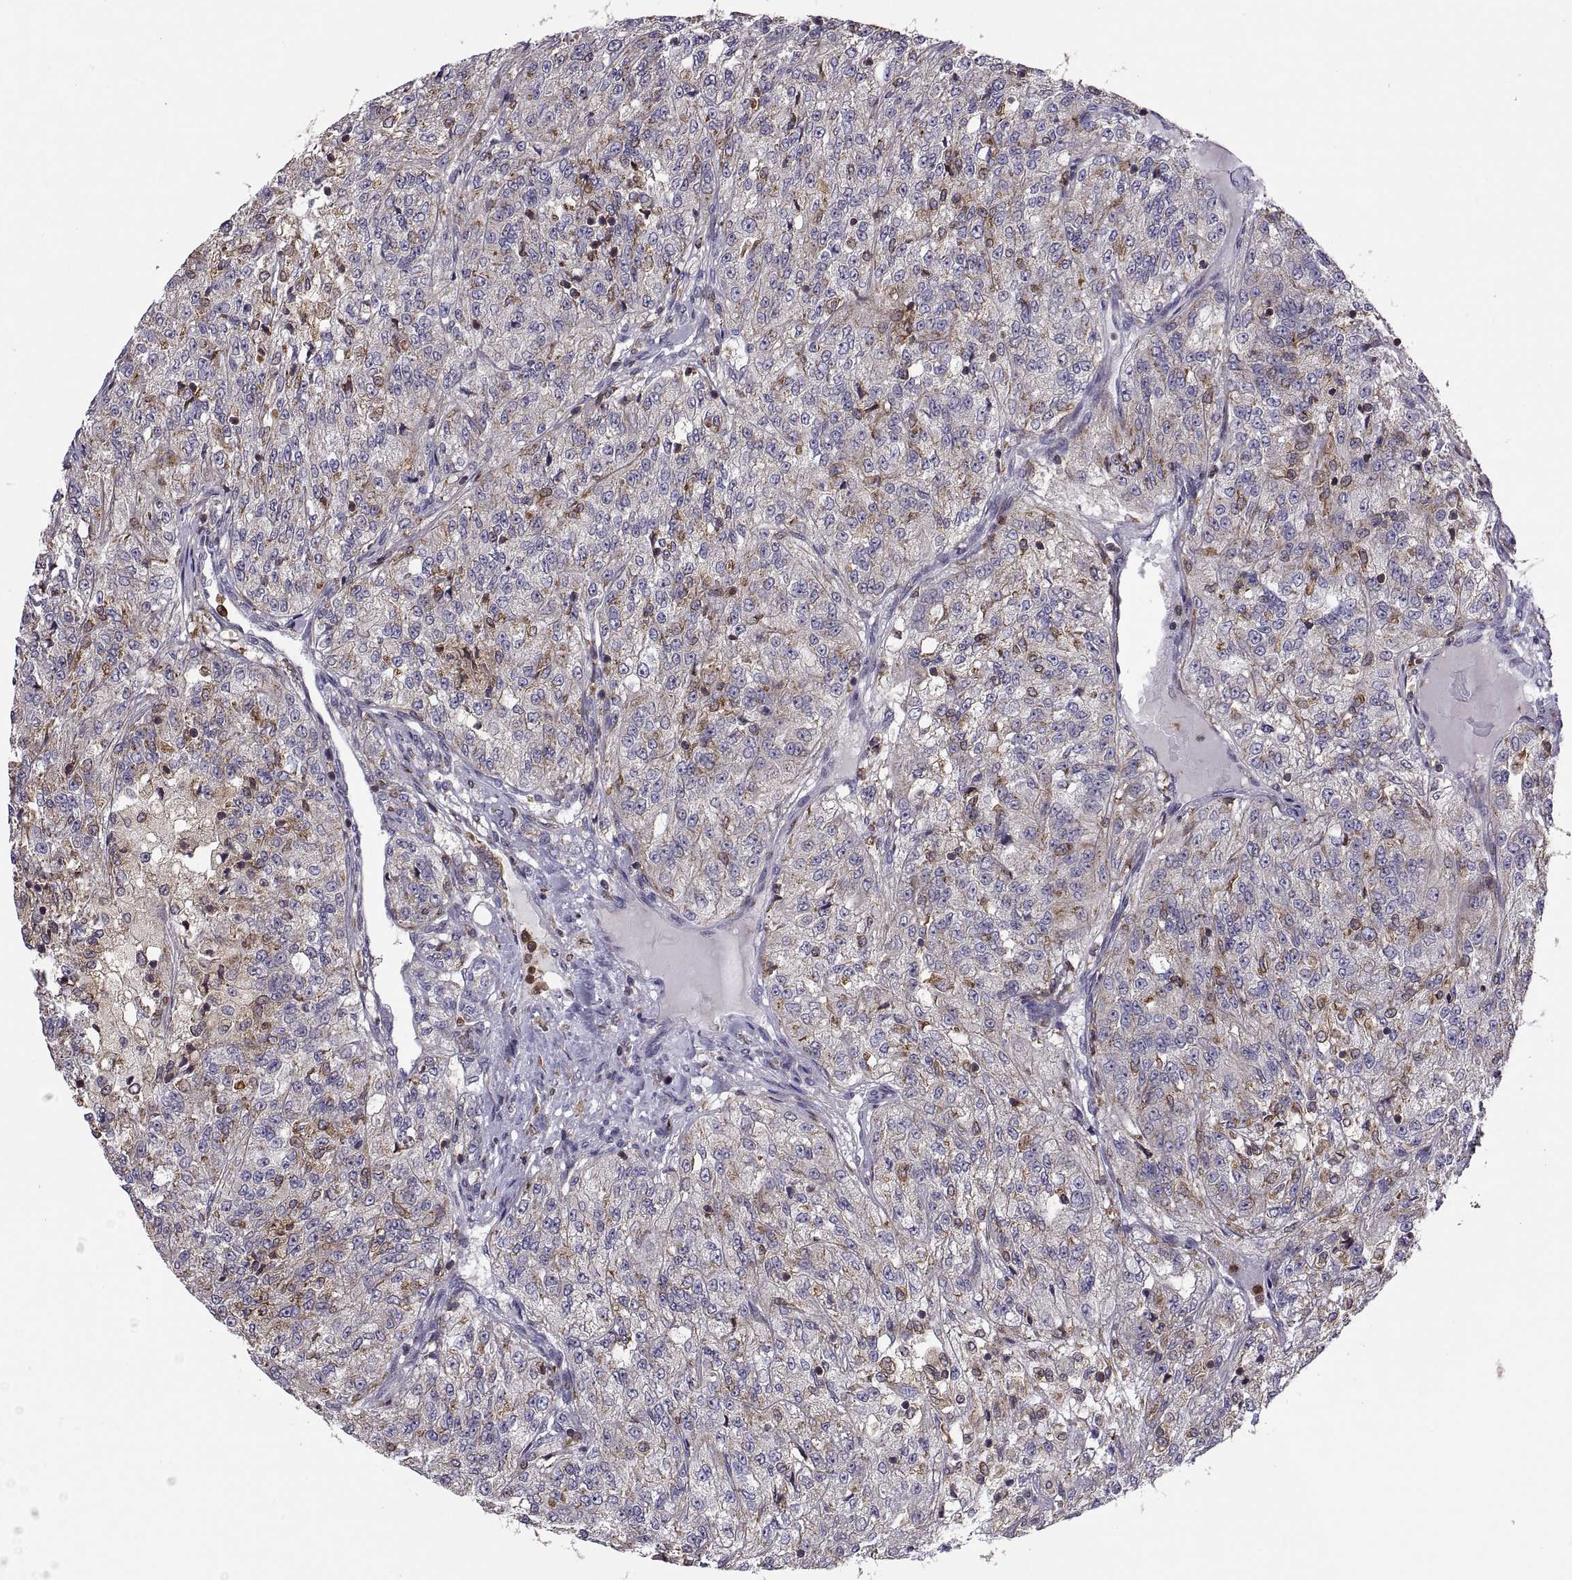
{"staining": {"intensity": "moderate", "quantity": "<25%", "location": "cytoplasmic/membranous"}, "tissue": "renal cancer", "cell_type": "Tumor cells", "image_type": "cancer", "snomed": [{"axis": "morphology", "description": "Adenocarcinoma, NOS"}, {"axis": "topography", "description": "Kidney"}], "caption": "Protein expression analysis of renal cancer reveals moderate cytoplasmic/membranous expression in approximately <25% of tumor cells.", "gene": "ACAP1", "patient": {"sex": "female", "age": 63}}